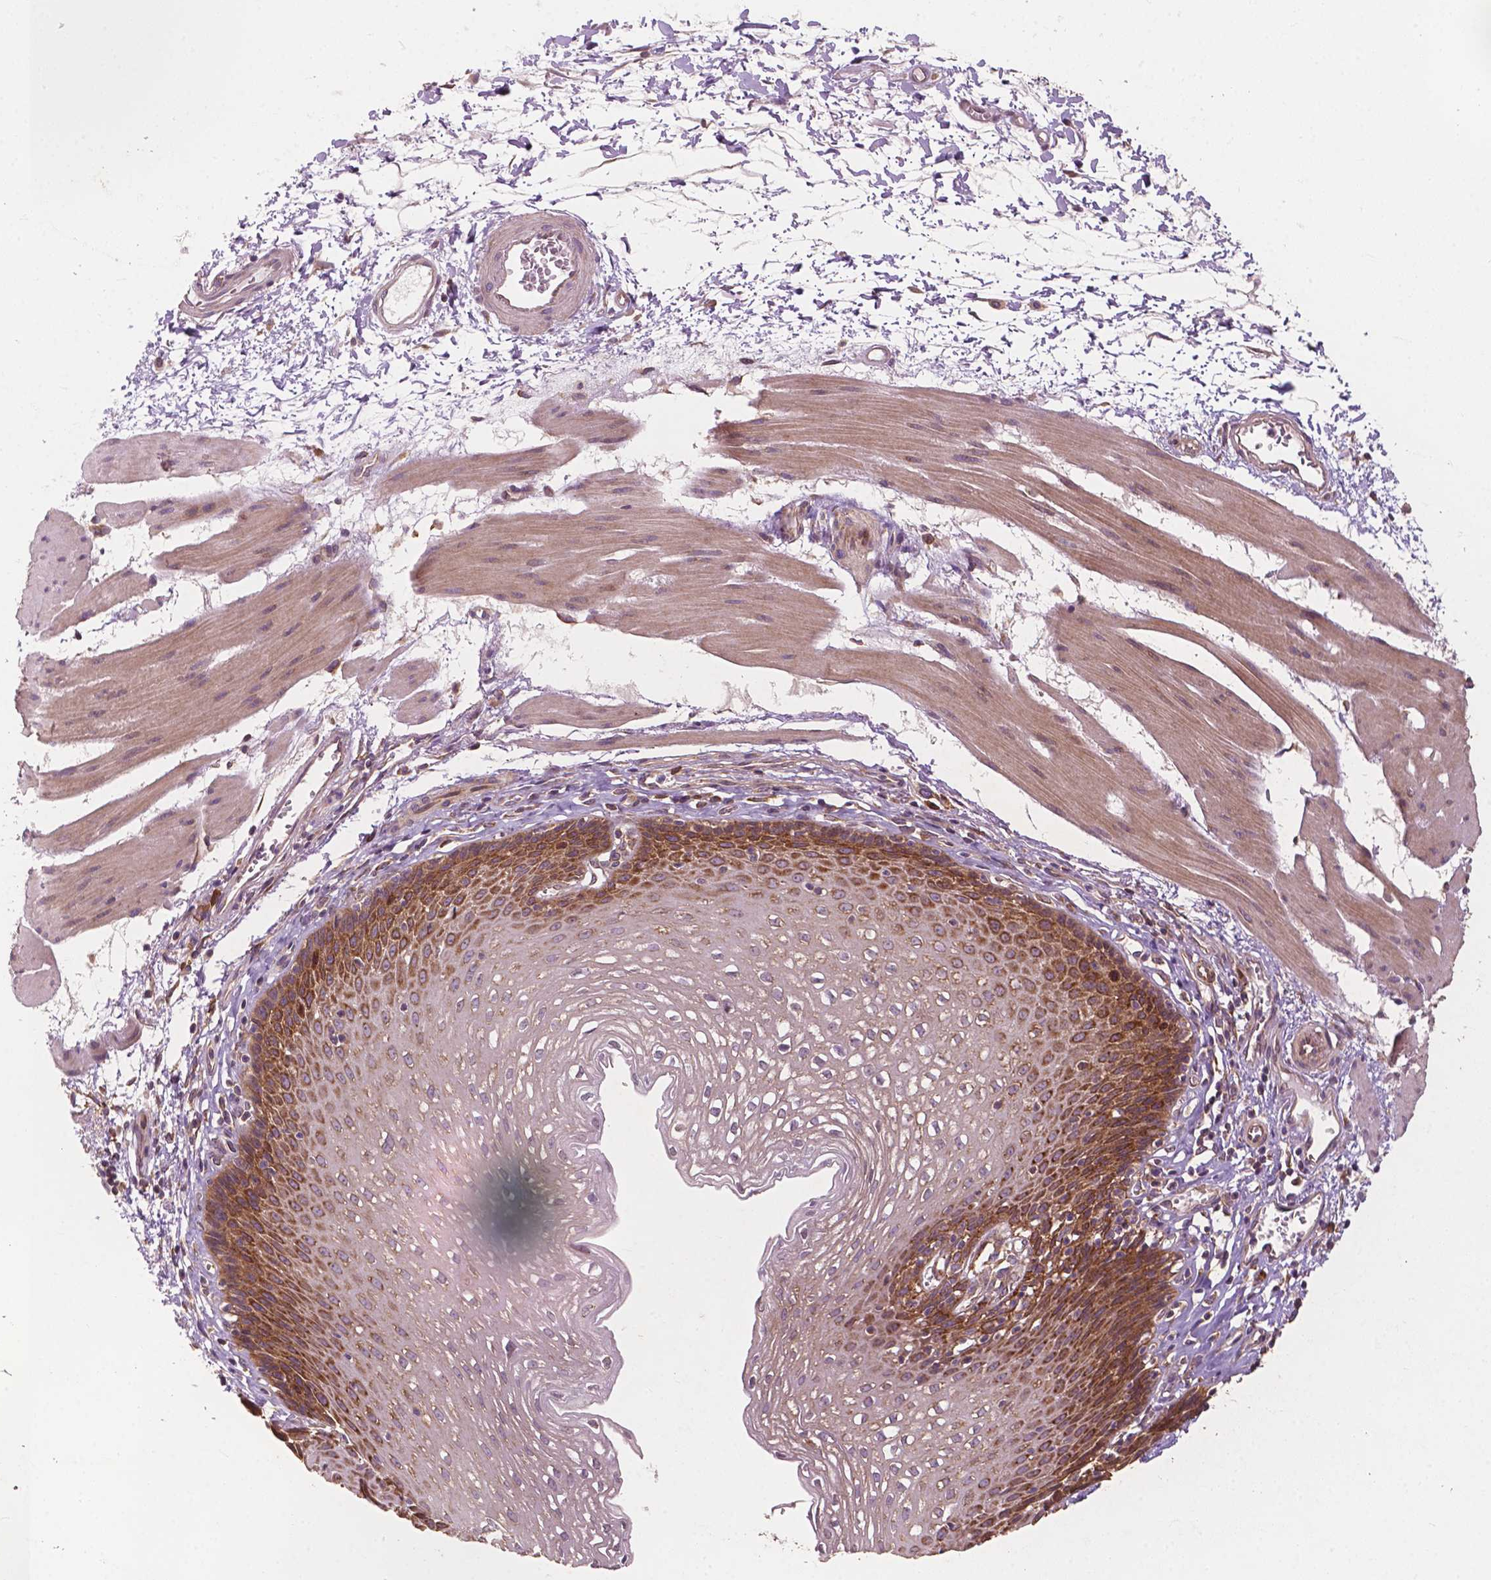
{"staining": {"intensity": "strong", "quantity": "25%-75%", "location": "cytoplasmic/membranous"}, "tissue": "esophagus", "cell_type": "Squamous epithelial cells", "image_type": "normal", "snomed": [{"axis": "morphology", "description": "Normal tissue, NOS"}, {"axis": "topography", "description": "Esophagus"}], "caption": "IHC image of unremarkable esophagus: esophagus stained using immunohistochemistry exhibits high levels of strong protein expression localized specifically in the cytoplasmic/membranous of squamous epithelial cells, appearing as a cytoplasmic/membranous brown color.", "gene": "G3BP1", "patient": {"sex": "female", "age": 64}}